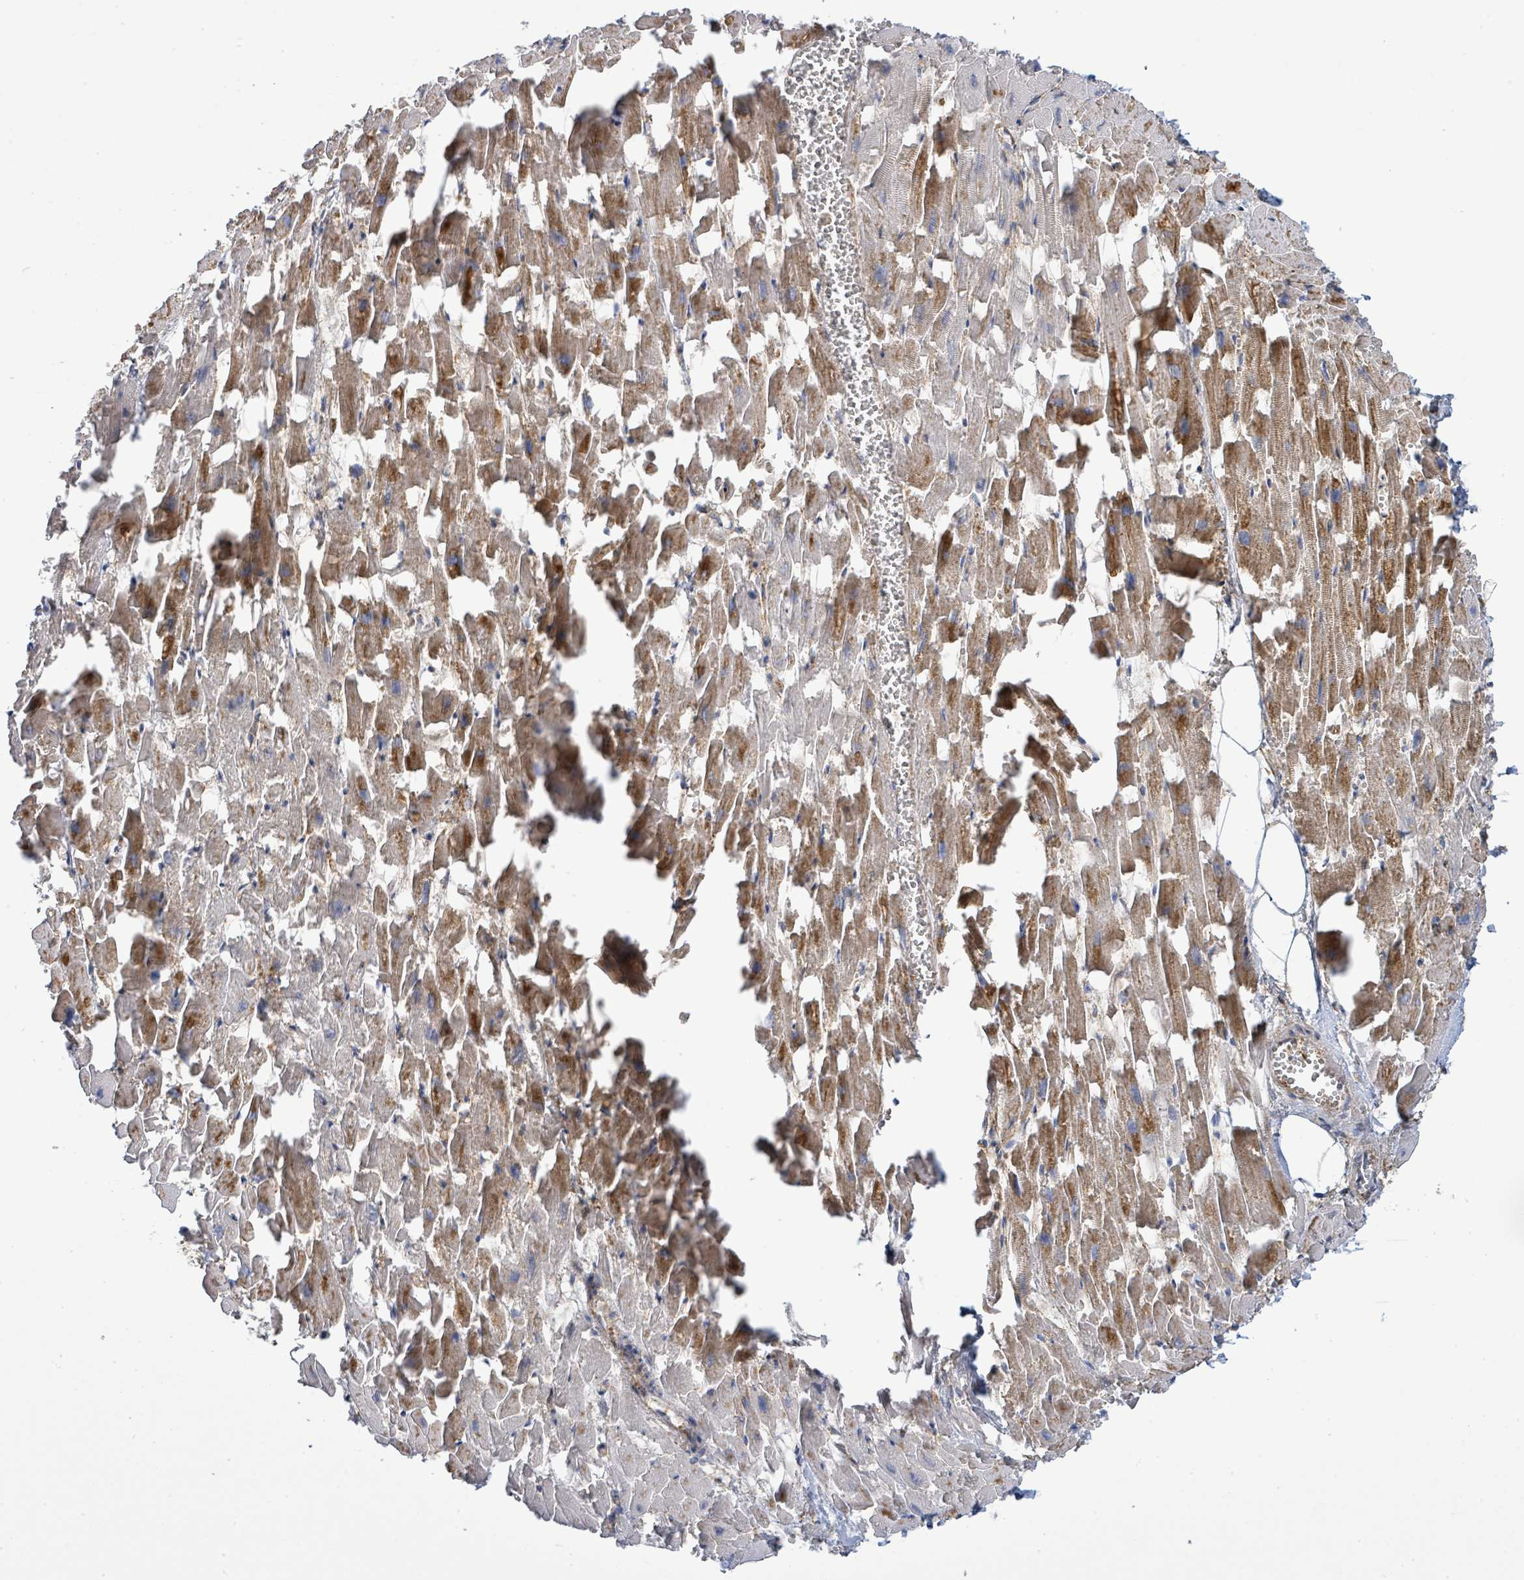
{"staining": {"intensity": "moderate", "quantity": "25%-75%", "location": "cytoplasmic/membranous"}, "tissue": "heart muscle", "cell_type": "Cardiomyocytes", "image_type": "normal", "snomed": [{"axis": "morphology", "description": "Normal tissue, NOS"}, {"axis": "topography", "description": "Heart"}], "caption": "This is a micrograph of immunohistochemistry (IHC) staining of unremarkable heart muscle, which shows moderate staining in the cytoplasmic/membranous of cardiomyocytes.", "gene": "EGFL7", "patient": {"sex": "female", "age": 64}}